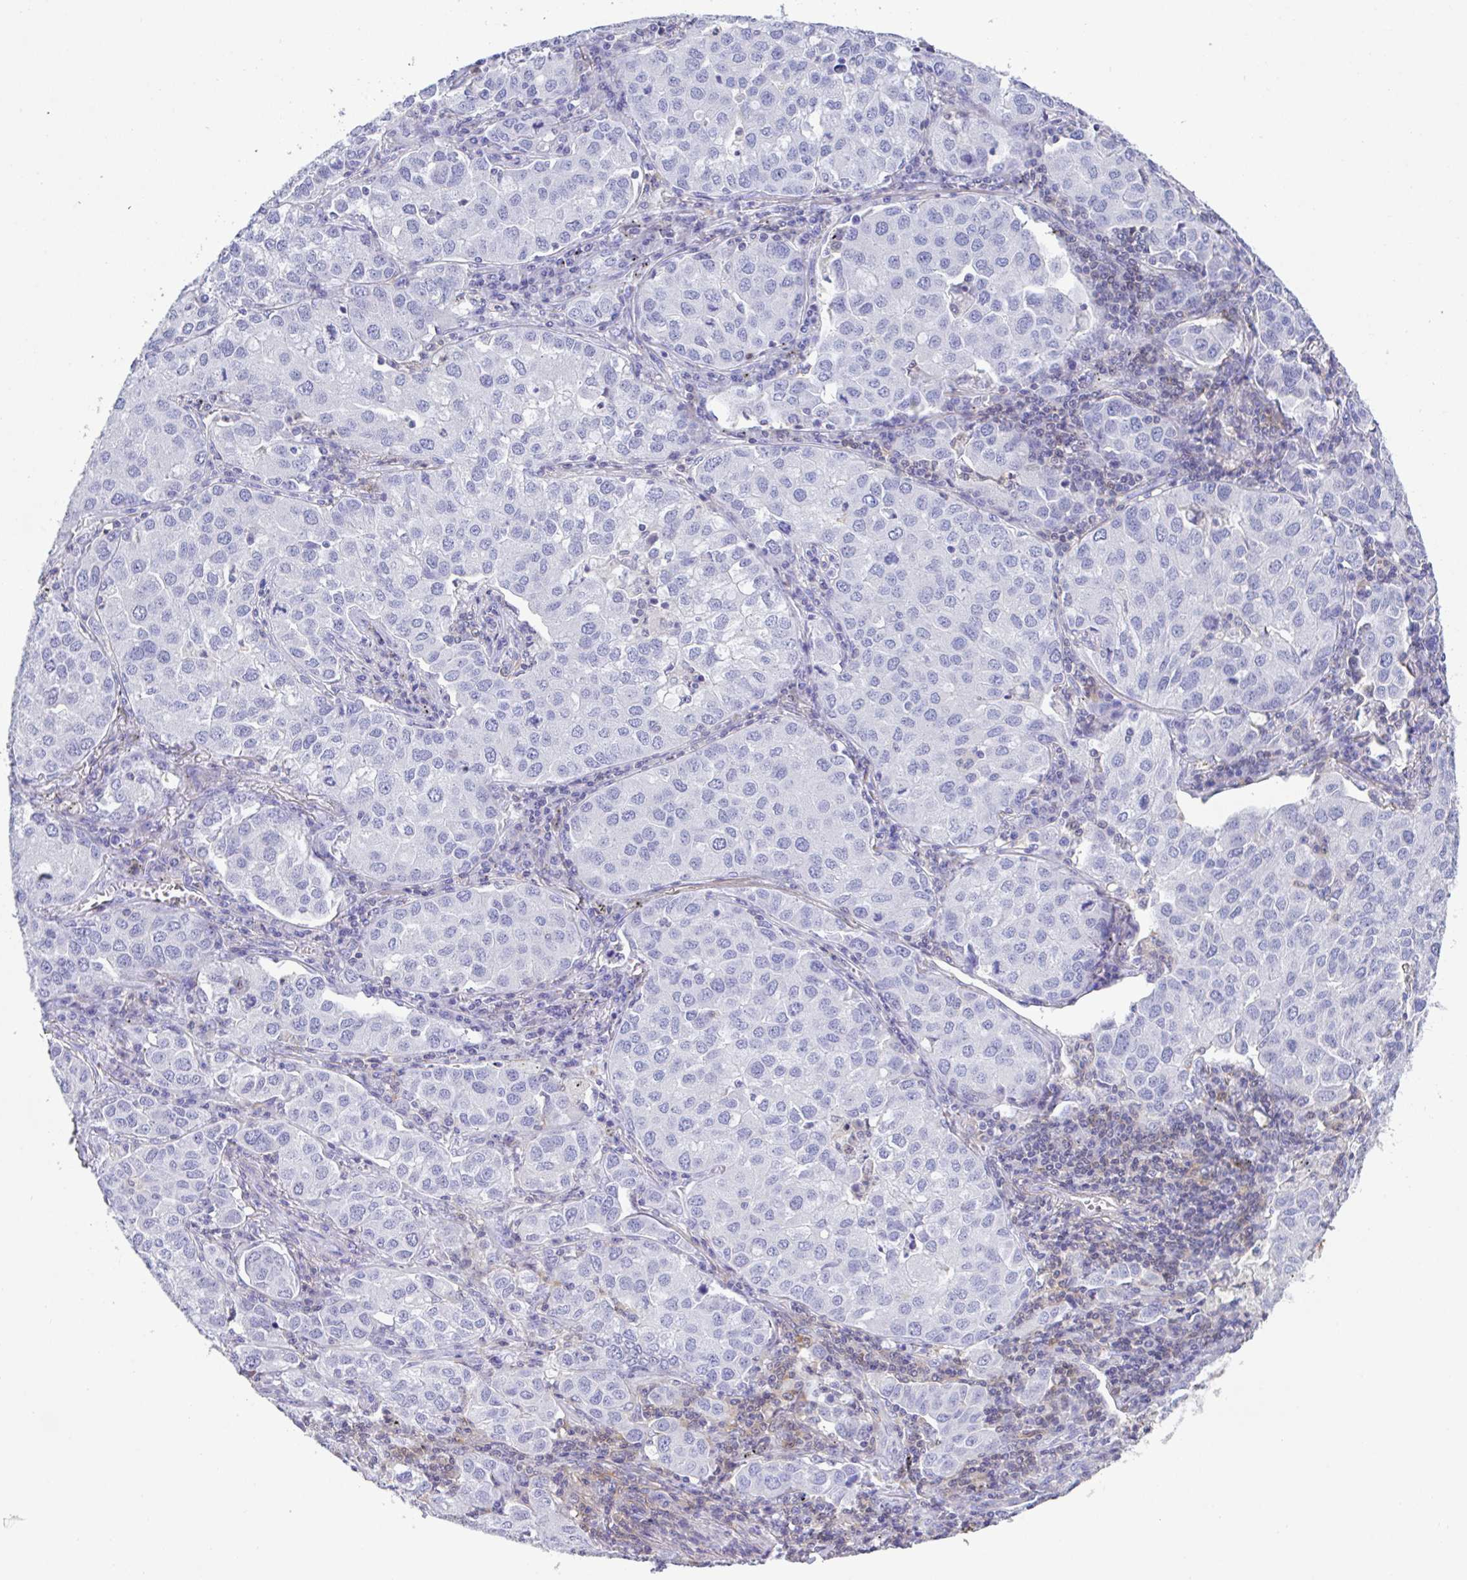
{"staining": {"intensity": "negative", "quantity": "none", "location": "none"}, "tissue": "lung cancer", "cell_type": "Tumor cells", "image_type": "cancer", "snomed": [{"axis": "morphology", "description": "Adenocarcinoma, NOS"}, {"axis": "morphology", "description": "Adenocarcinoma, metastatic, NOS"}, {"axis": "topography", "description": "Lymph node"}, {"axis": "topography", "description": "Lung"}], "caption": "Tumor cells are negative for brown protein staining in metastatic adenocarcinoma (lung).", "gene": "TNFAIP8", "patient": {"sex": "female", "age": 65}}